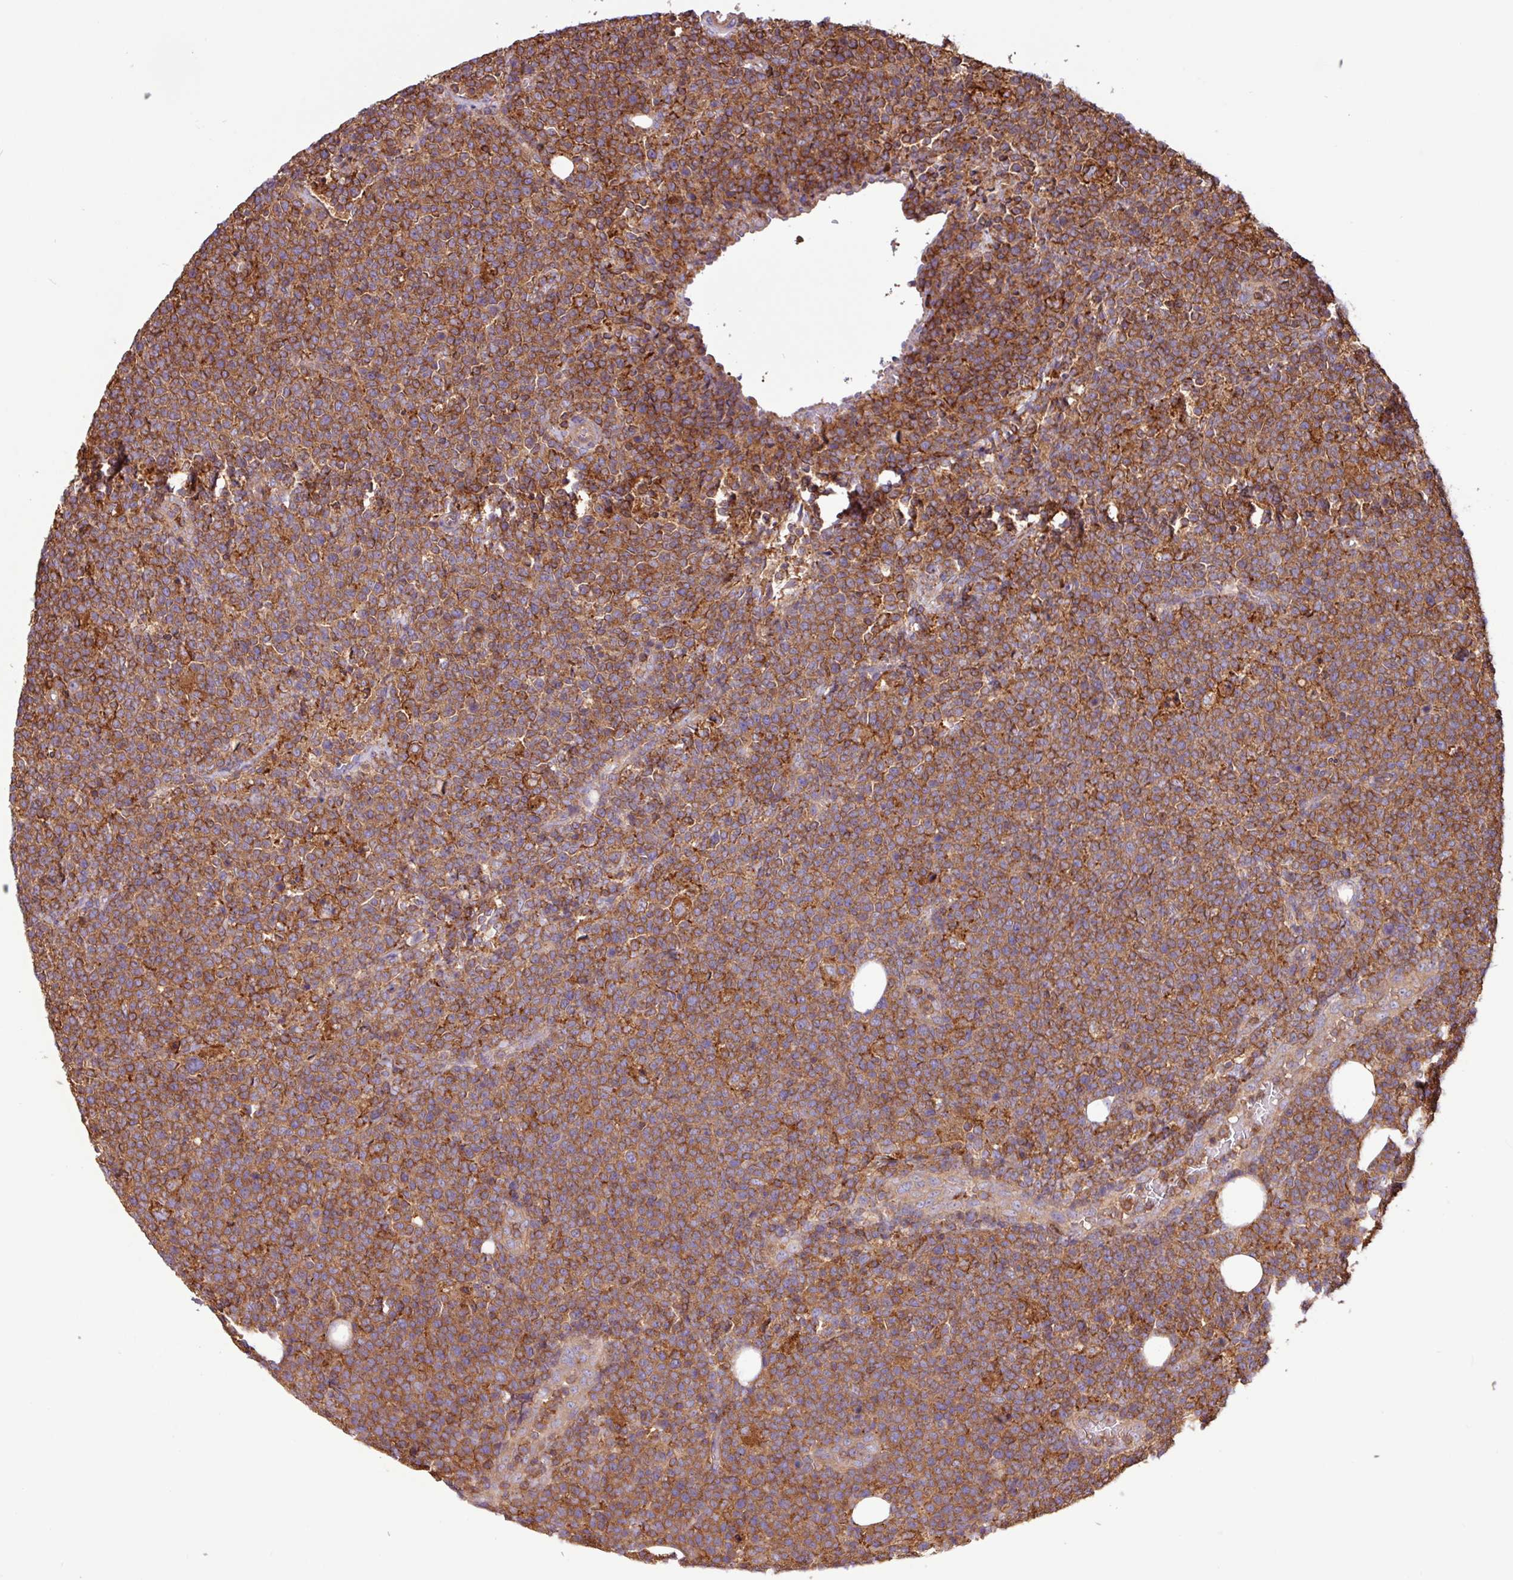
{"staining": {"intensity": "moderate", "quantity": ">75%", "location": "cytoplasmic/membranous"}, "tissue": "lymphoma", "cell_type": "Tumor cells", "image_type": "cancer", "snomed": [{"axis": "morphology", "description": "Malignant lymphoma, non-Hodgkin's type, High grade"}, {"axis": "topography", "description": "Lymph node"}], "caption": "A histopathology image of human high-grade malignant lymphoma, non-Hodgkin's type stained for a protein shows moderate cytoplasmic/membranous brown staining in tumor cells.", "gene": "ACTR3", "patient": {"sex": "male", "age": 61}}